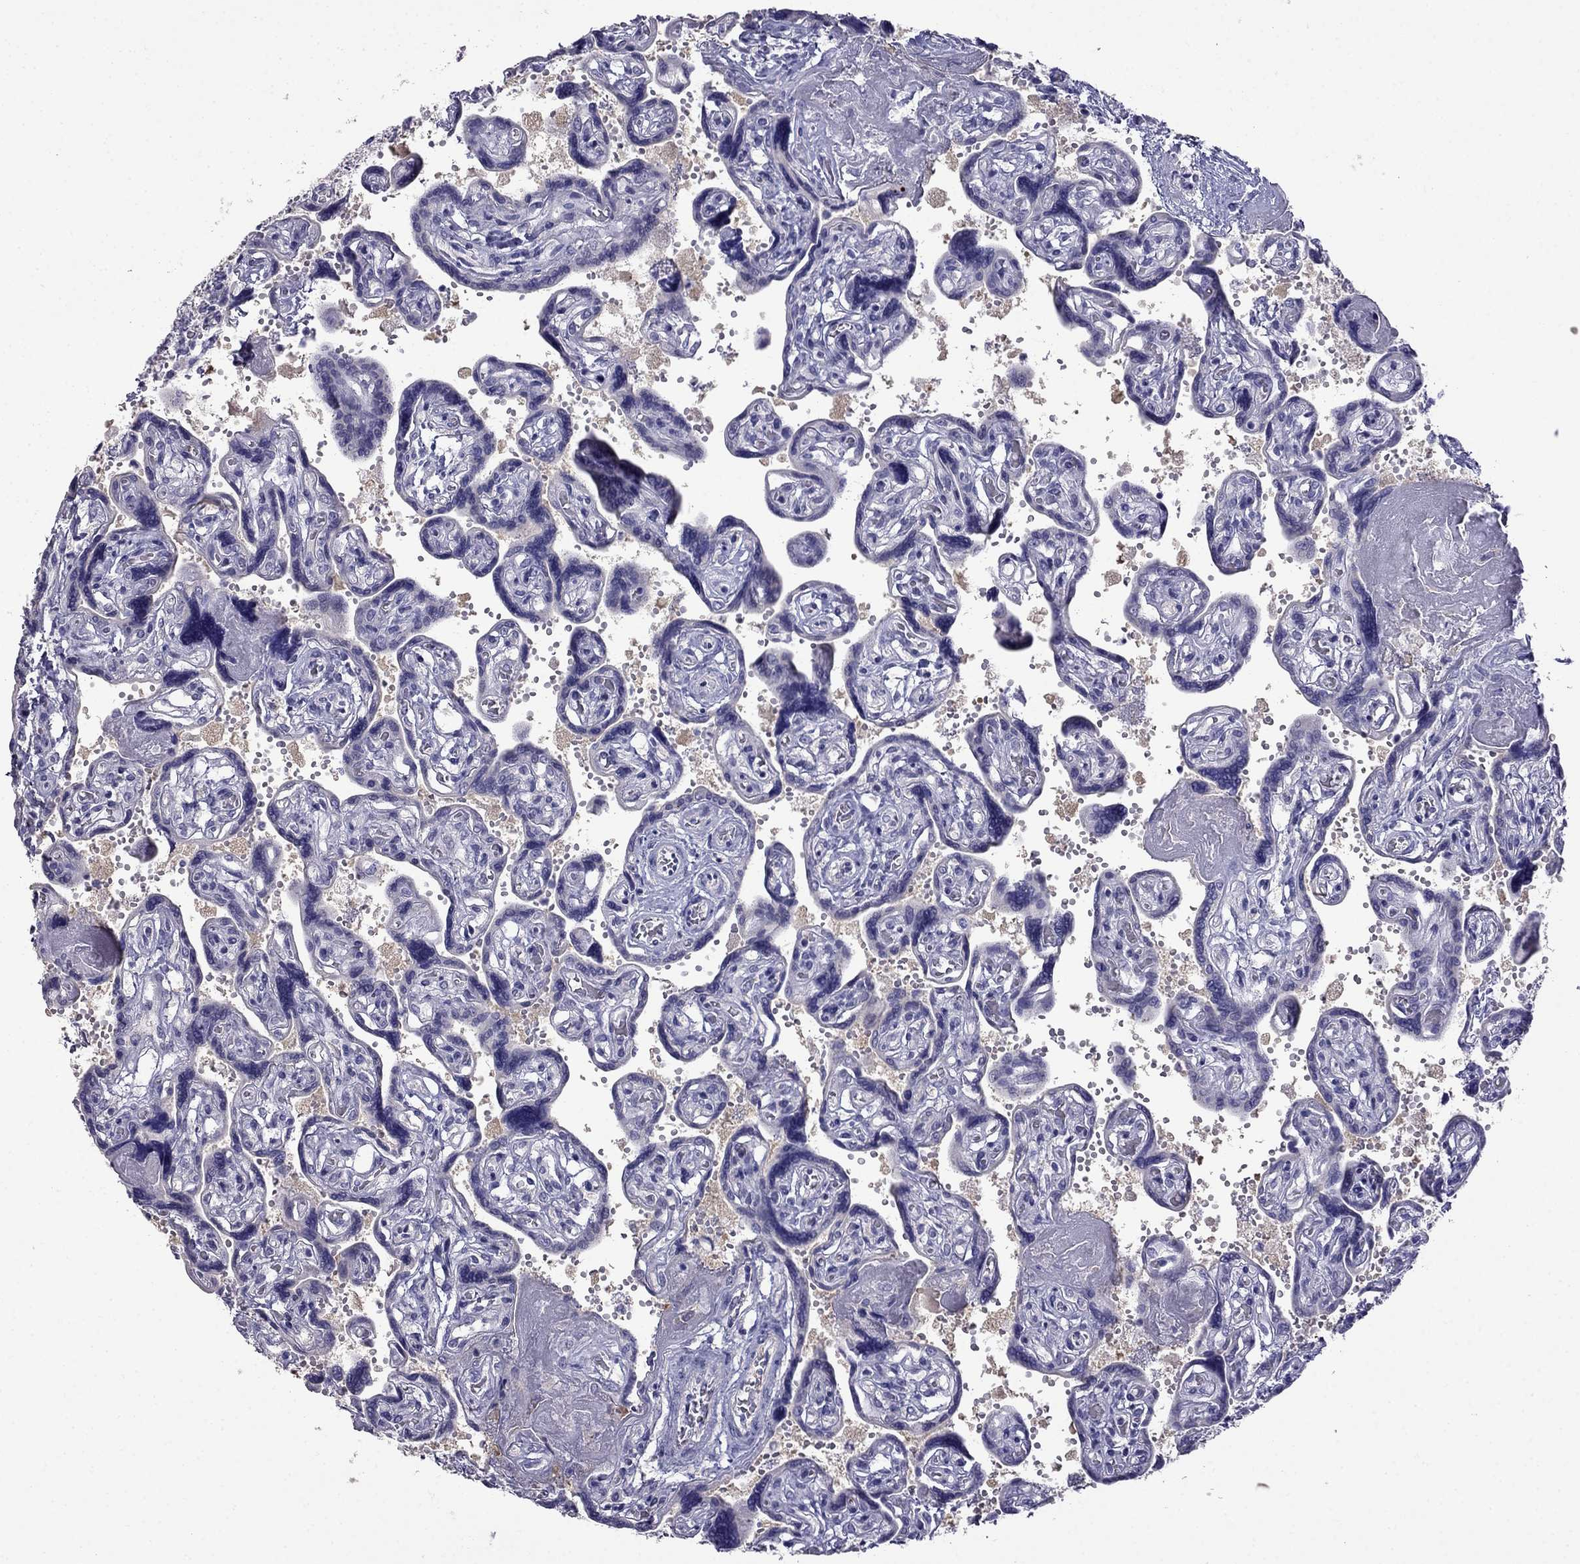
{"staining": {"intensity": "weak", "quantity": "25%-75%", "location": "cytoplasmic/membranous"}, "tissue": "placenta", "cell_type": "Decidual cells", "image_type": "normal", "snomed": [{"axis": "morphology", "description": "Normal tissue, NOS"}, {"axis": "topography", "description": "Placenta"}], "caption": "DAB (3,3'-diaminobenzidine) immunohistochemical staining of normal human placenta exhibits weak cytoplasmic/membranous protein staining in about 25%-75% of decidual cells. (DAB IHC with brightfield microscopy, high magnification).", "gene": "SCNN1D", "patient": {"sex": "female", "age": 32}}